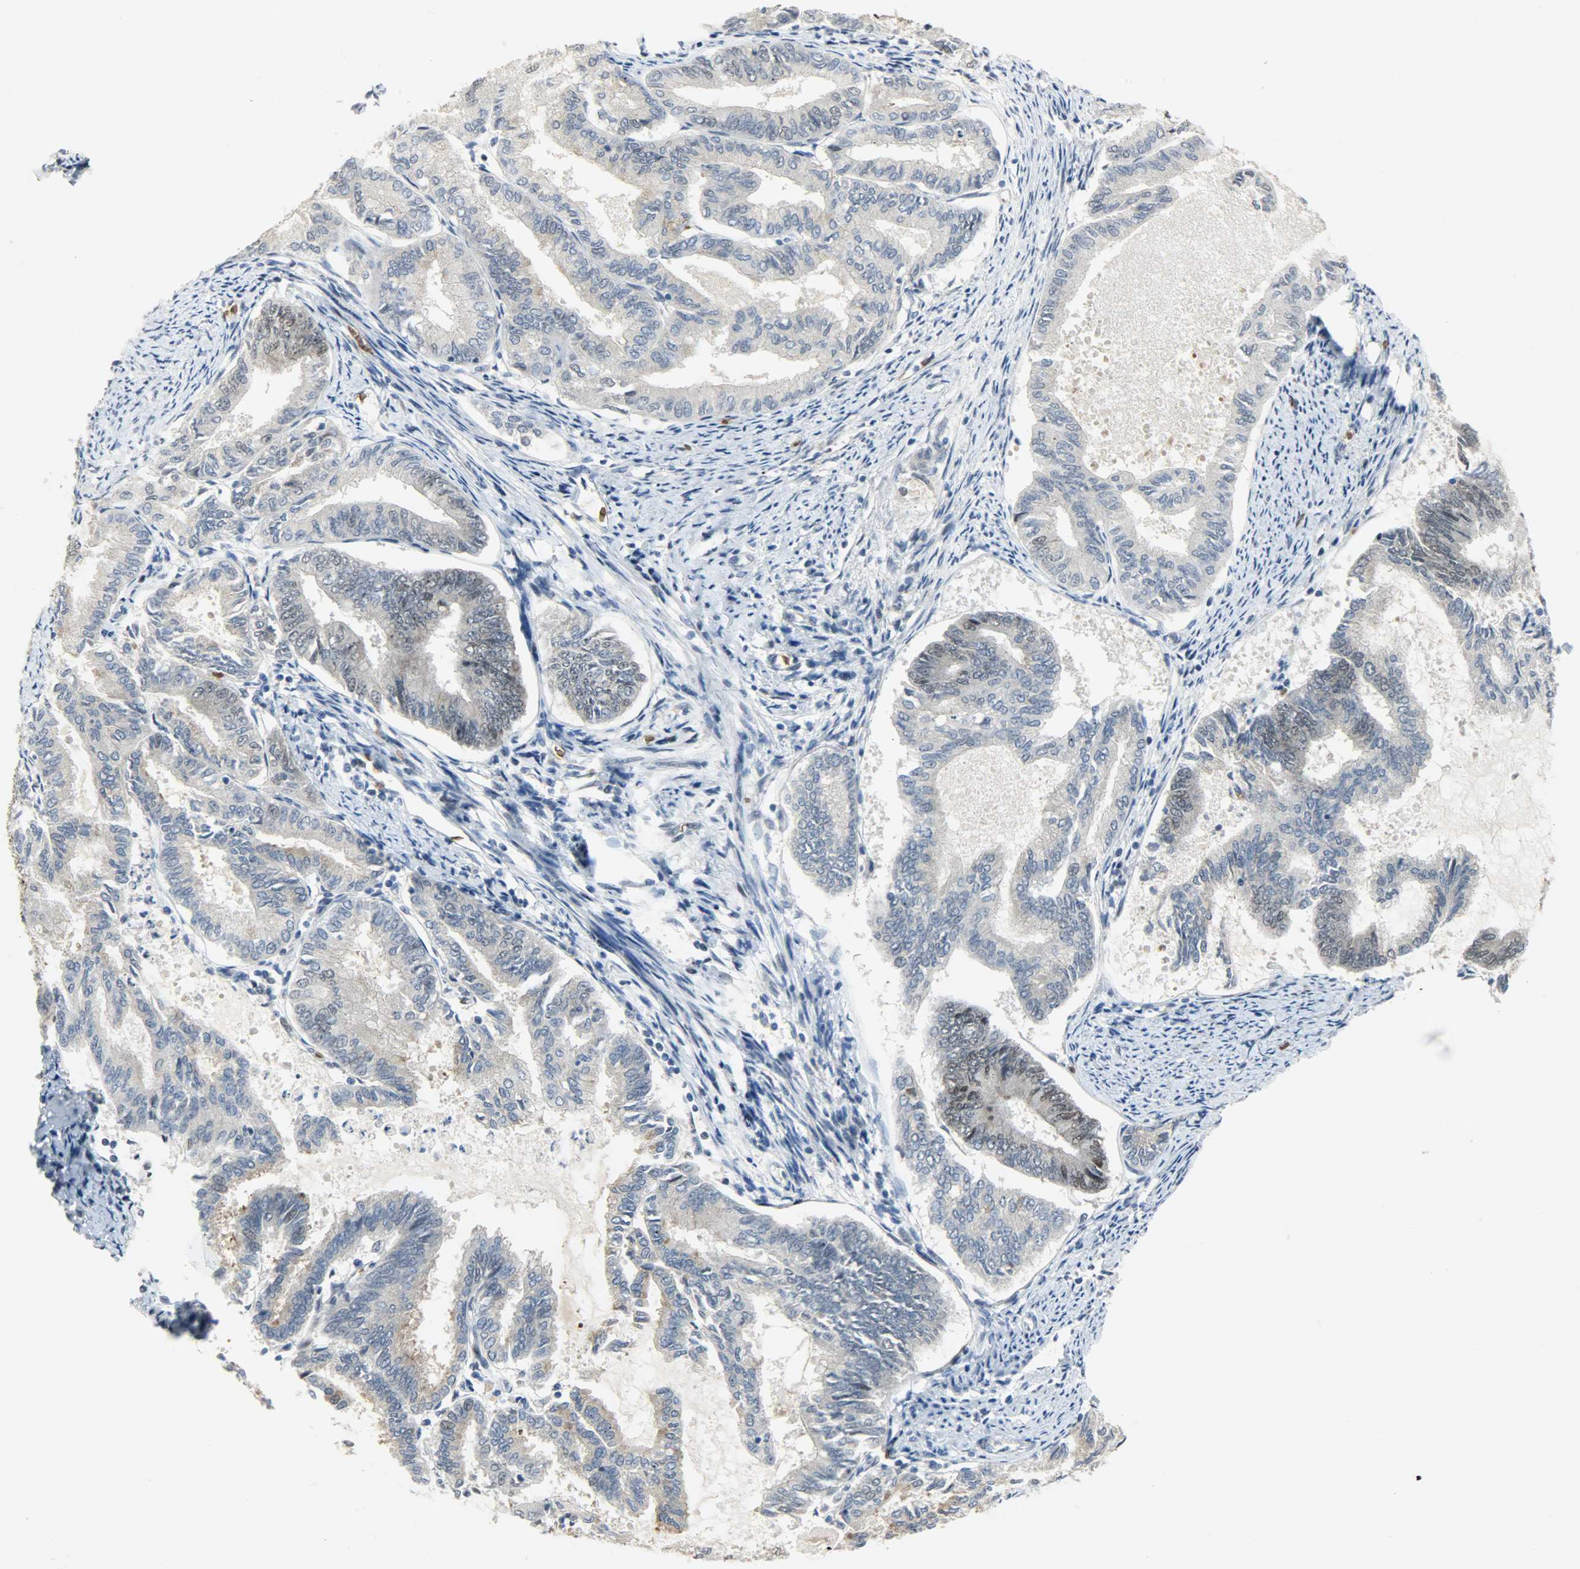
{"staining": {"intensity": "moderate", "quantity": "<25%", "location": "cytoplasmic/membranous,nuclear"}, "tissue": "endometrial cancer", "cell_type": "Tumor cells", "image_type": "cancer", "snomed": [{"axis": "morphology", "description": "Adenocarcinoma, NOS"}, {"axis": "topography", "description": "Endometrium"}], "caption": "Protein positivity by immunohistochemistry shows moderate cytoplasmic/membranous and nuclear staining in about <25% of tumor cells in endometrial cancer. The staining was performed using DAB (3,3'-diaminobenzidine), with brown indicating positive protein expression. Nuclei are stained blue with hematoxylin.", "gene": "SNAI1", "patient": {"sex": "female", "age": 86}}